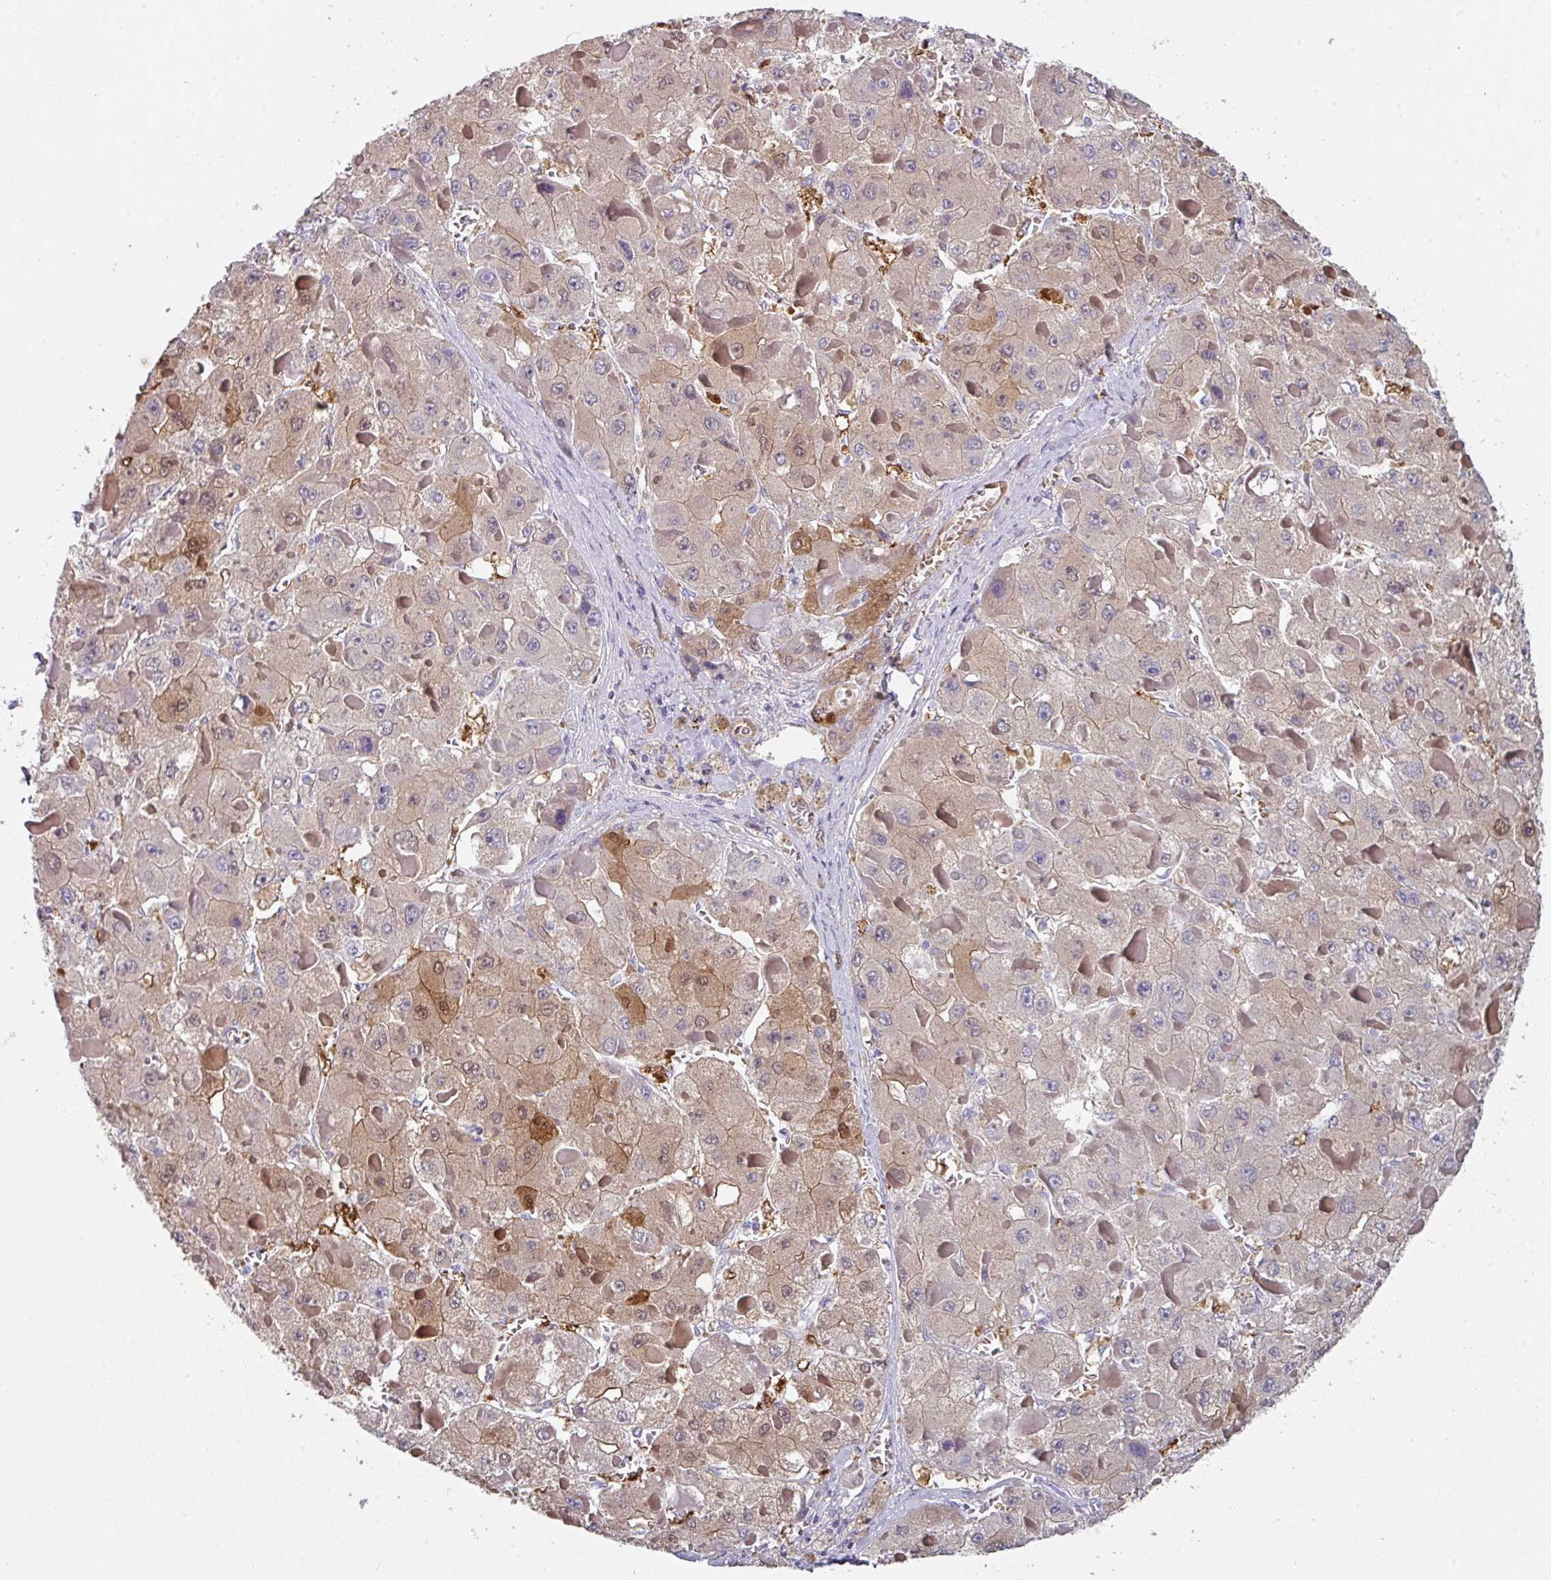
{"staining": {"intensity": "moderate", "quantity": "<25%", "location": "cytoplasmic/membranous,nuclear"}, "tissue": "liver cancer", "cell_type": "Tumor cells", "image_type": "cancer", "snomed": [{"axis": "morphology", "description": "Carcinoma, Hepatocellular, NOS"}, {"axis": "topography", "description": "Liver"}], "caption": "IHC of liver cancer demonstrates low levels of moderate cytoplasmic/membranous and nuclear positivity in approximately <25% of tumor cells. (DAB (3,3'-diaminobenzidine) IHC with brightfield microscopy, high magnification).", "gene": "DEFB115", "patient": {"sex": "female", "age": 73}}